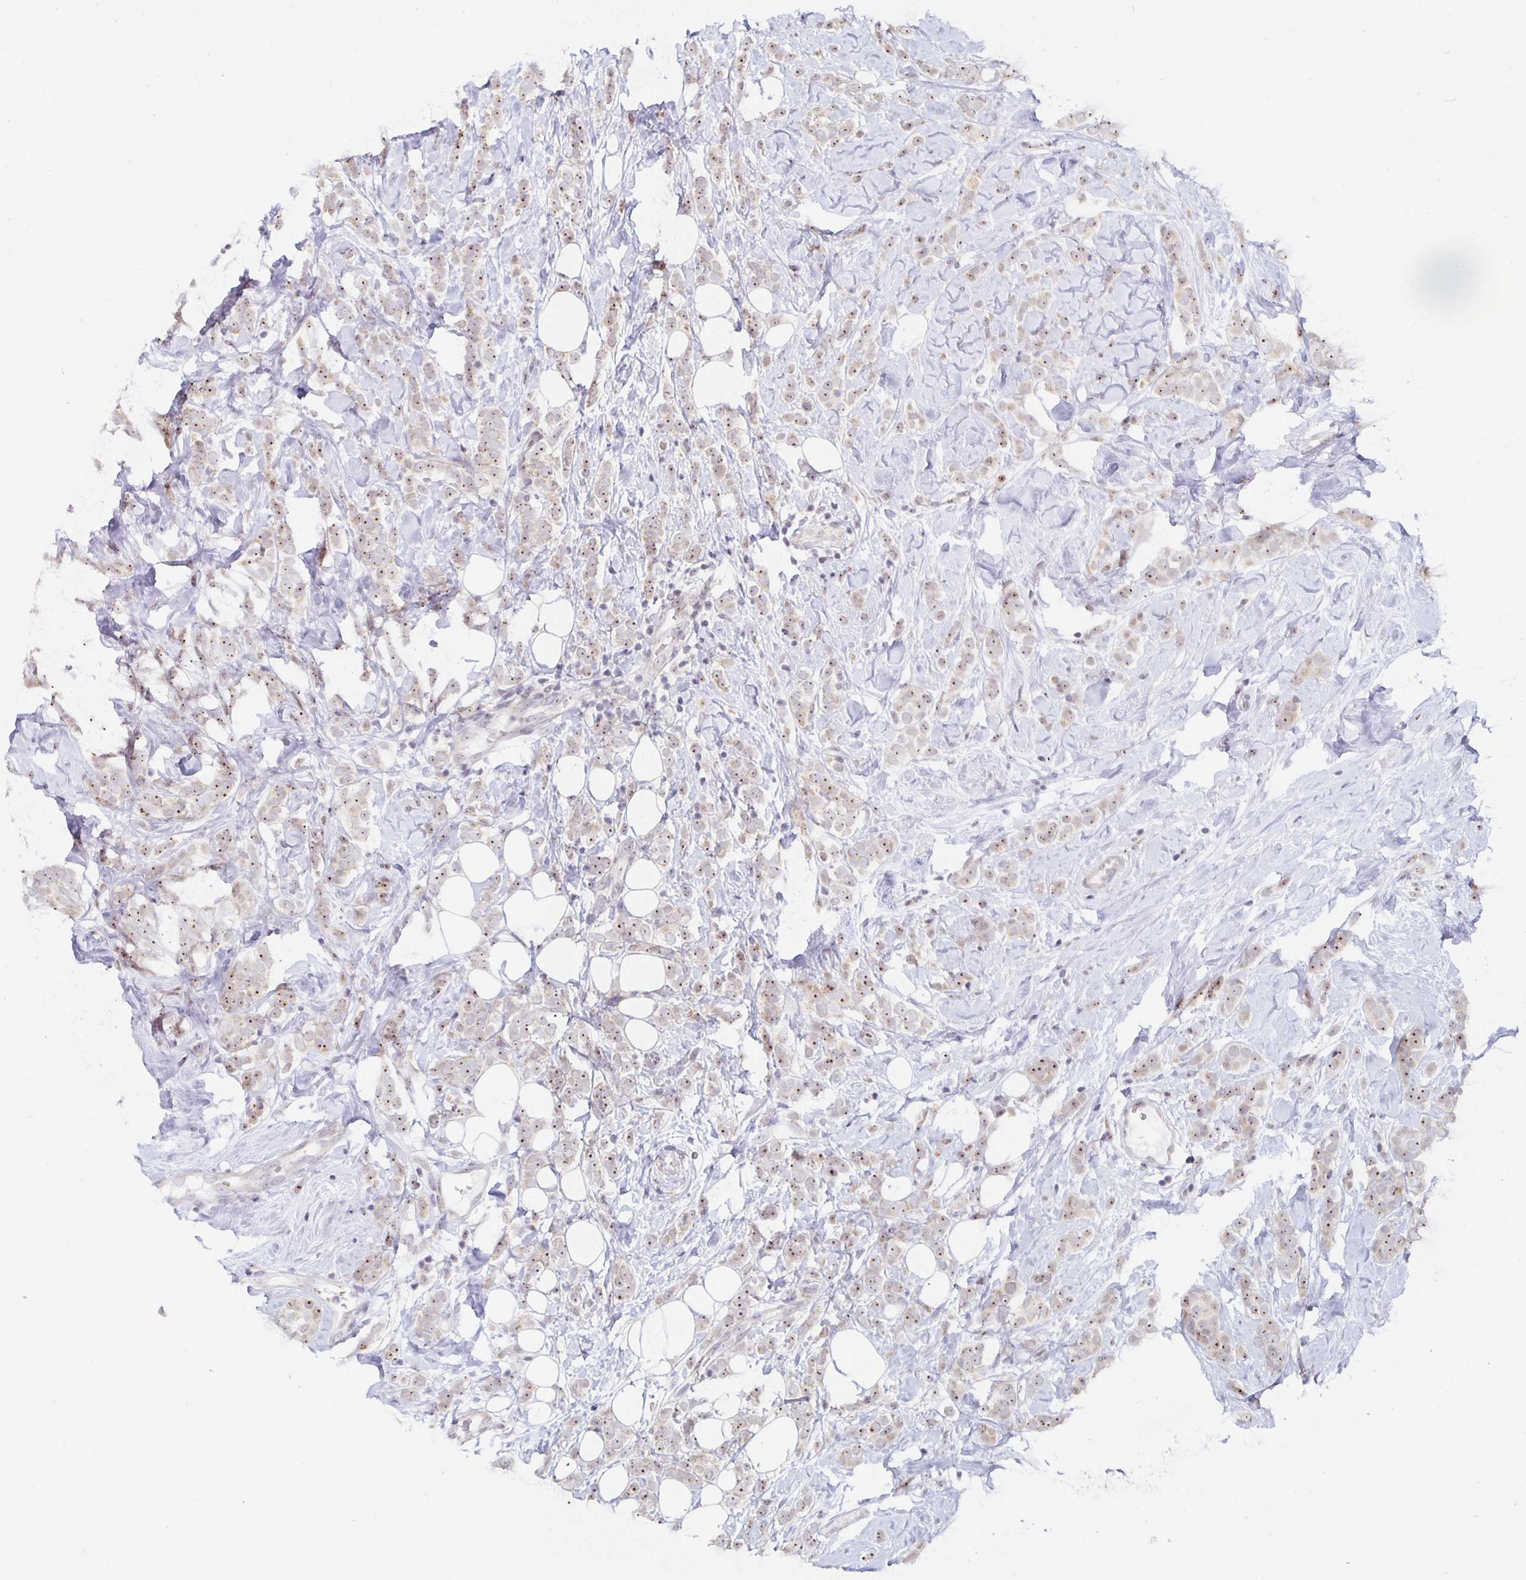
{"staining": {"intensity": "moderate", "quantity": "25%-75%", "location": "nuclear"}, "tissue": "breast cancer", "cell_type": "Tumor cells", "image_type": "cancer", "snomed": [{"axis": "morphology", "description": "Lobular carcinoma"}, {"axis": "topography", "description": "Breast"}], "caption": "Immunohistochemistry (IHC) of human breast cancer reveals medium levels of moderate nuclear positivity in about 25%-75% of tumor cells.", "gene": "NUP85", "patient": {"sex": "female", "age": 49}}